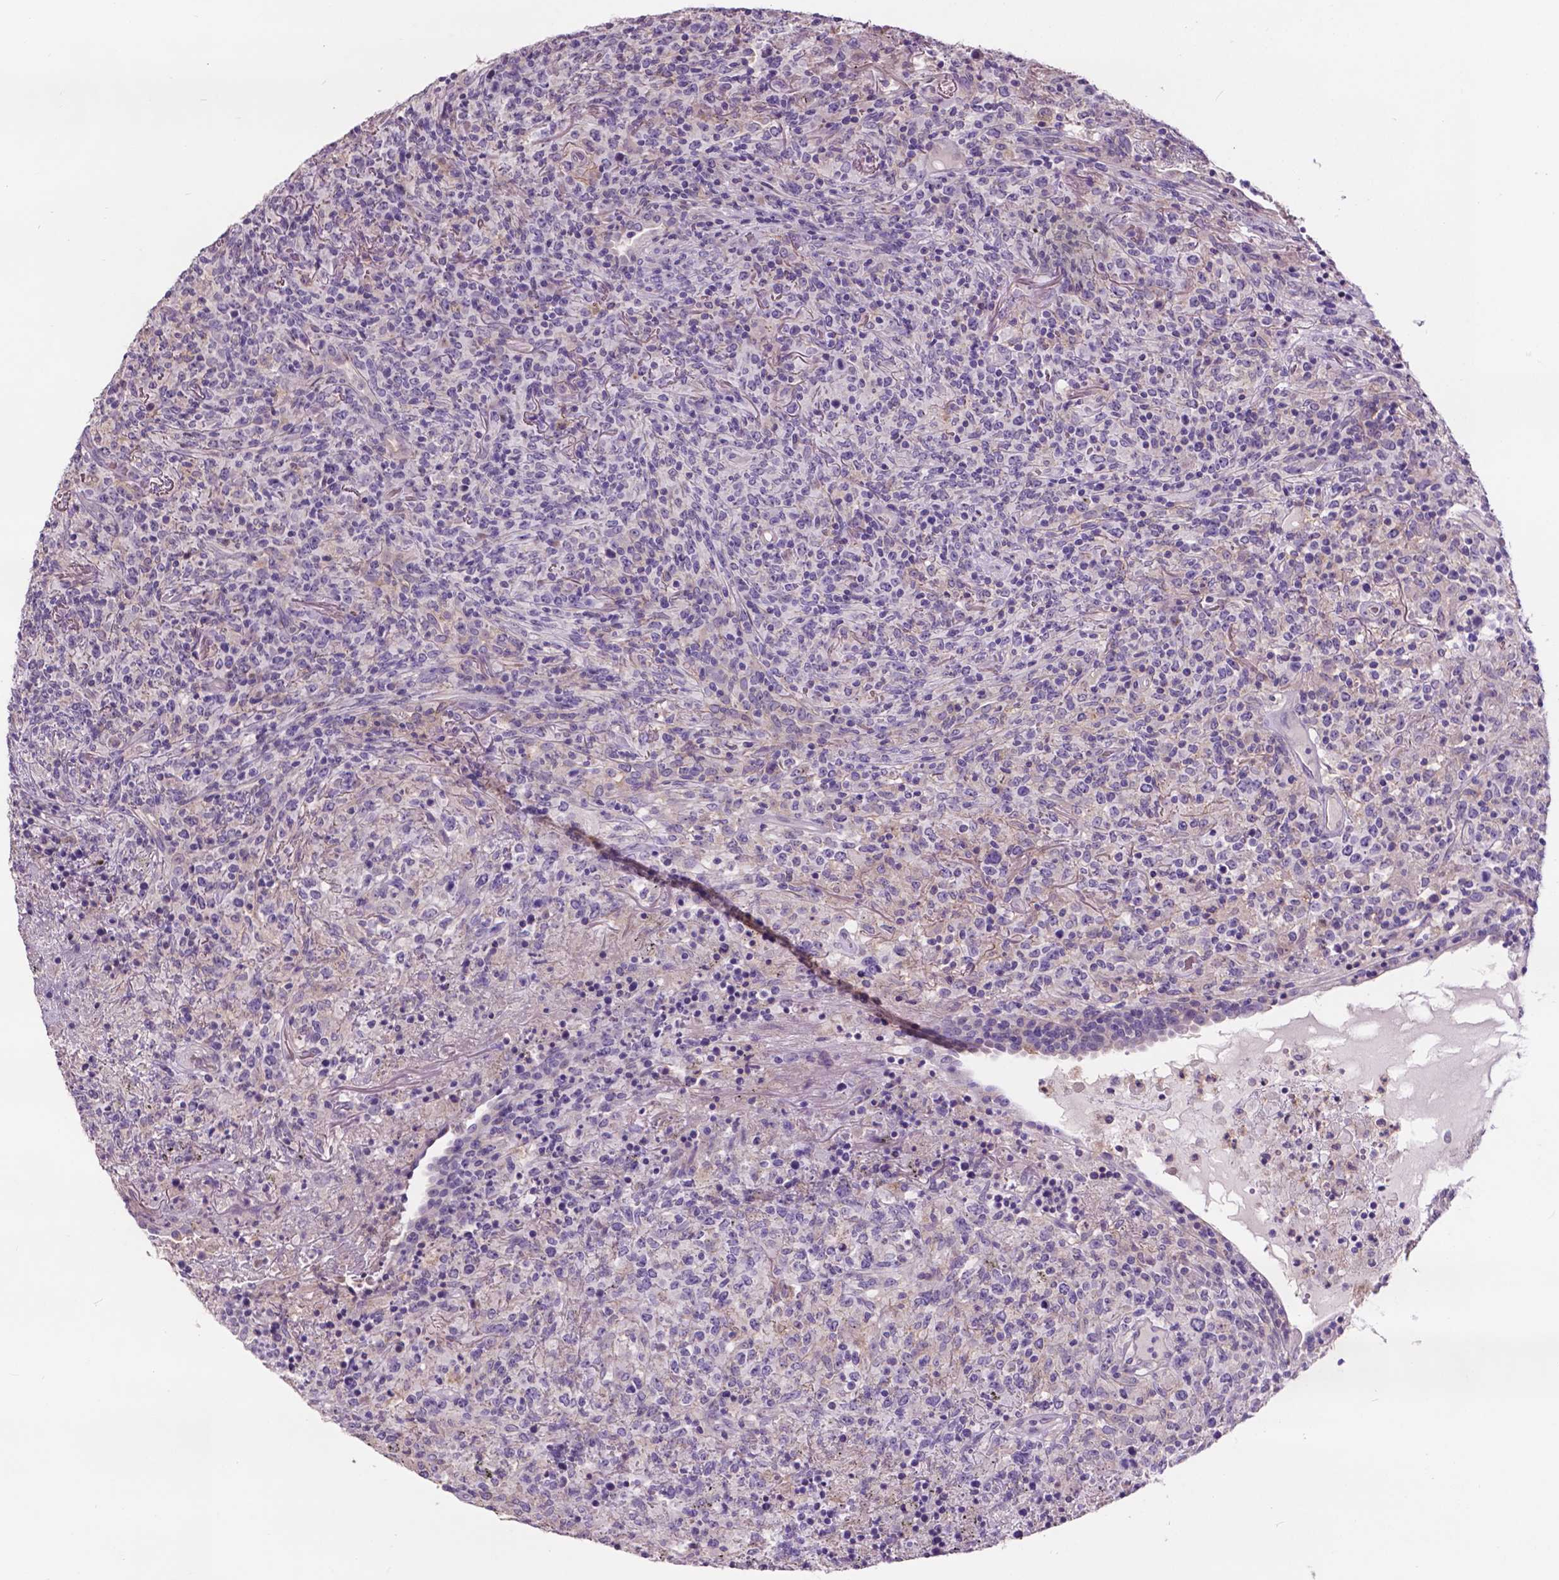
{"staining": {"intensity": "negative", "quantity": "none", "location": "none"}, "tissue": "lymphoma", "cell_type": "Tumor cells", "image_type": "cancer", "snomed": [{"axis": "morphology", "description": "Malignant lymphoma, non-Hodgkin's type, High grade"}, {"axis": "topography", "description": "Lung"}], "caption": "Tumor cells are negative for protein expression in human lymphoma.", "gene": "PLSCR1", "patient": {"sex": "male", "age": 79}}